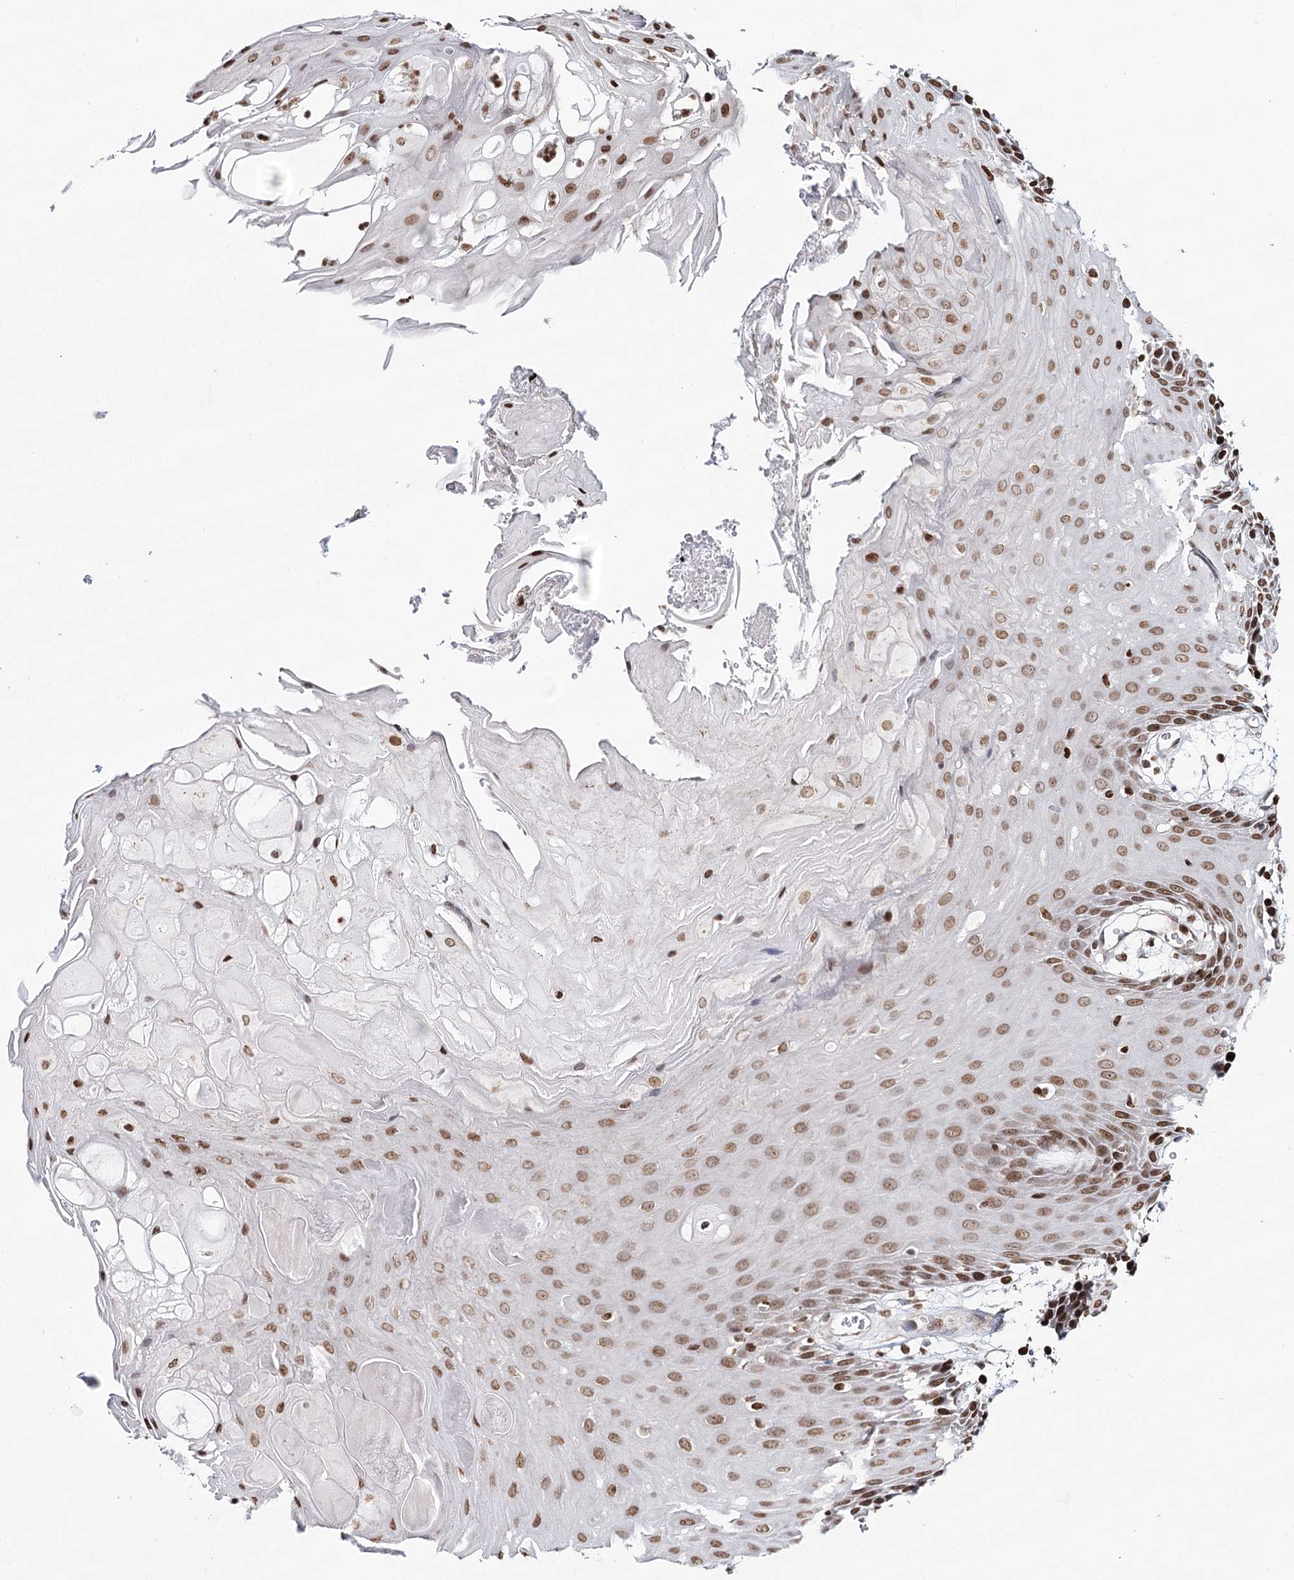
{"staining": {"intensity": "moderate", "quantity": ">75%", "location": "nuclear"}, "tissue": "oral mucosa", "cell_type": "Squamous epithelial cells", "image_type": "normal", "snomed": [{"axis": "morphology", "description": "Normal tissue, NOS"}, {"axis": "topography", "description": "Skeletal muscle"}, {"axis": "topography", "description": "Oral tissue"}, {"axis": "topography", "description": "Salivary gland"}, {"axis": "topography", "description": "Peripheral nerve tissue"}], "caption": "Immunohistochemistry (IHC) staining of normal oral mucosa, which displays medium levels of moderate nuclear positivity in about >75% of squamous epithelial cells indicating moderate nuclear protein expression. The staining was performed using DAB (brown) for protein detection and nuclei were counterstained in hematoxylin (blue).", "gene": "PDHX", "patient": {"sex": "male", "age": 54}}